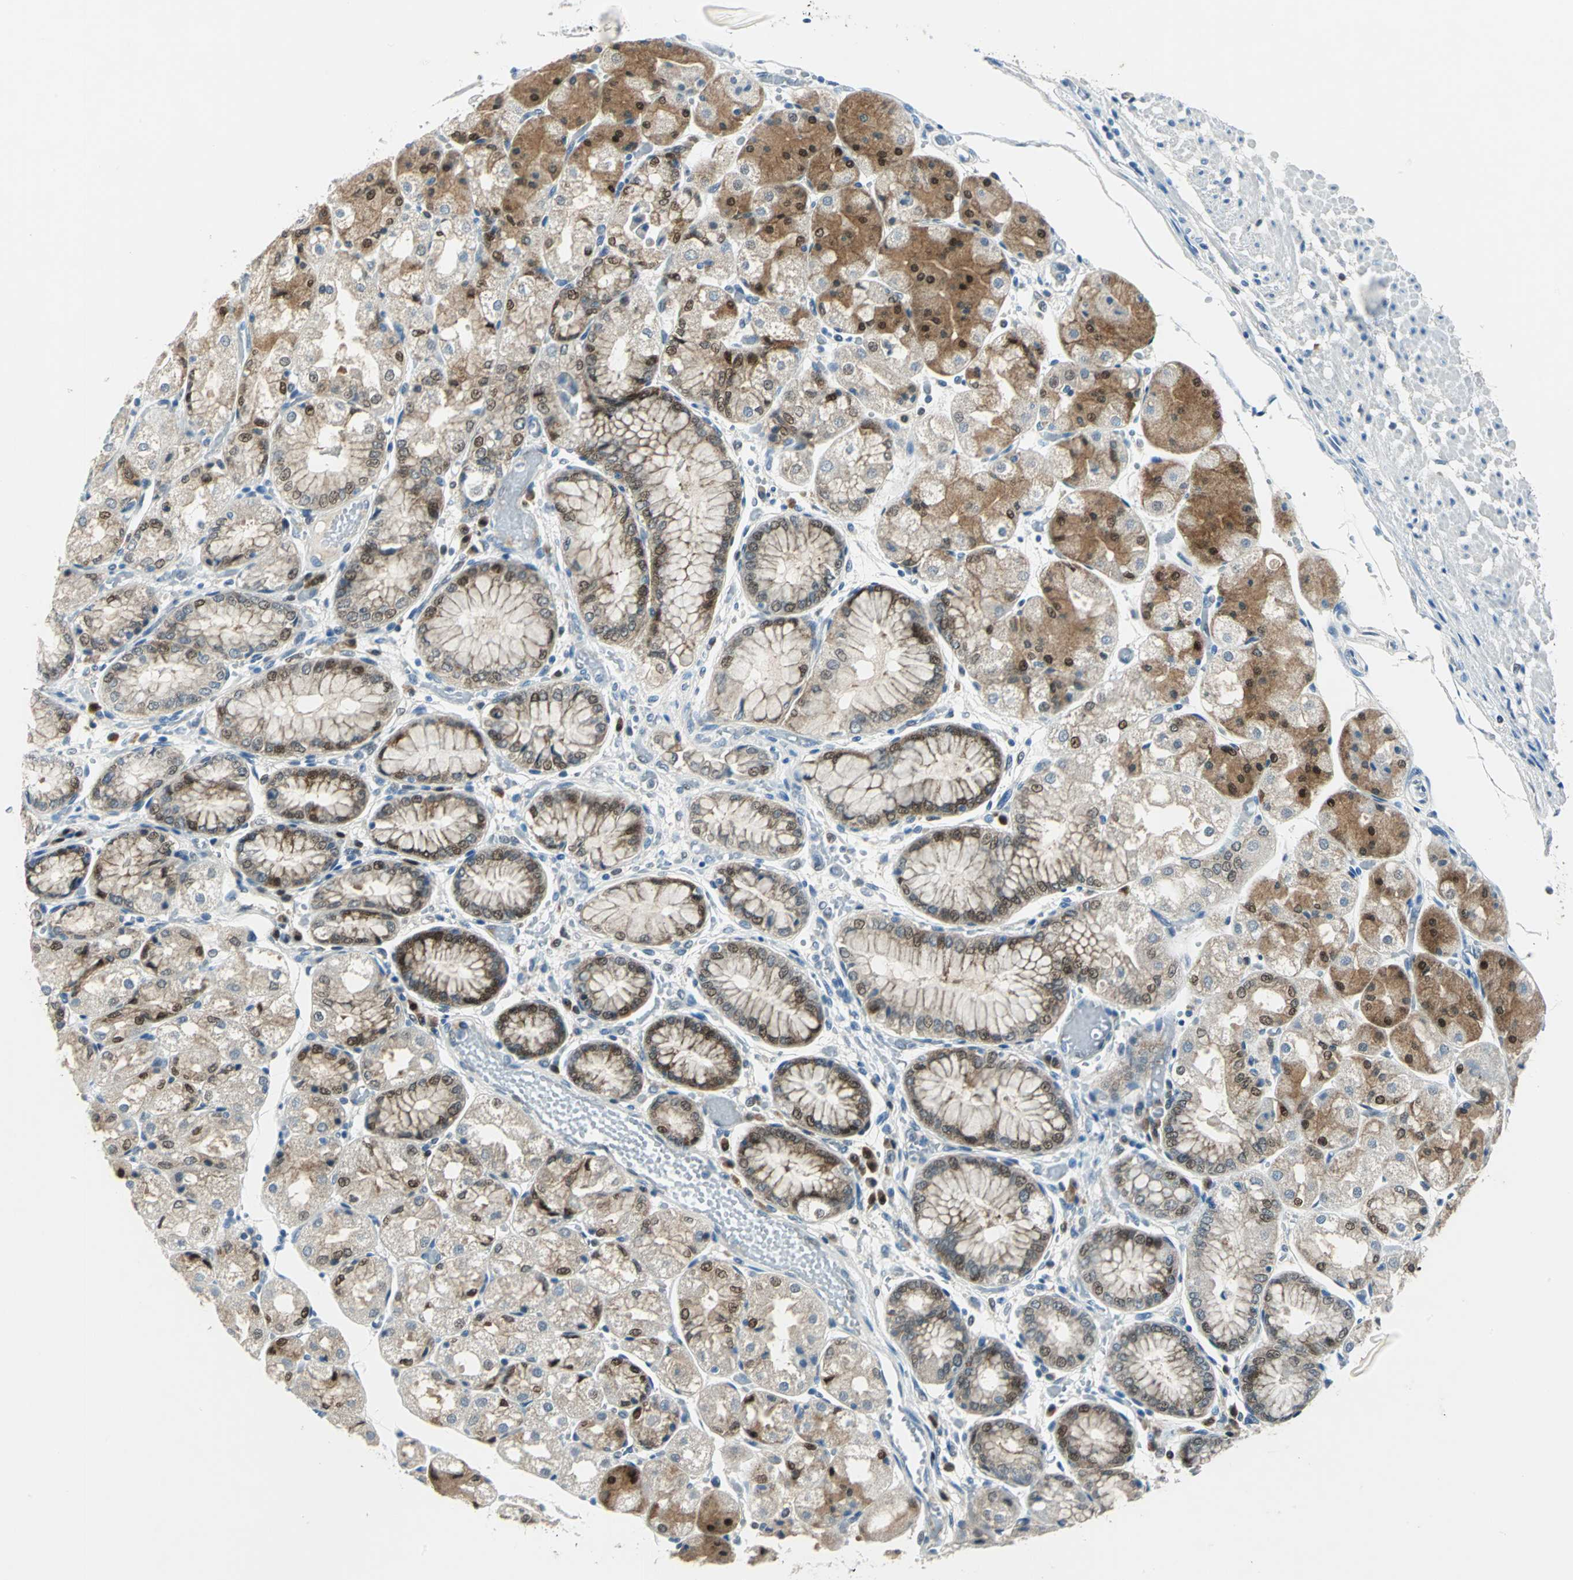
{"staining": {"intensity": "strong", "quantity": "25%-75%", "location": "cytoplasmic/membranous,nuclear"}, "tissue": "stomach", "cell_type": "Glandular cells", "image_type": "normal", "snomed": [{"axis": "morphology", "description": "Normal tissue, NOS"}, {"axis": "topography", "description": "Stomach, upper"}], "caption": "The micrograph demonstrates staining of benign stomach, revealing strong cytoplasmic/membranous,nuclear protein expression (brown color) within glandular cells.", "gene": "AKR1A1", "patient": {"sex": "male", "age": 72}}